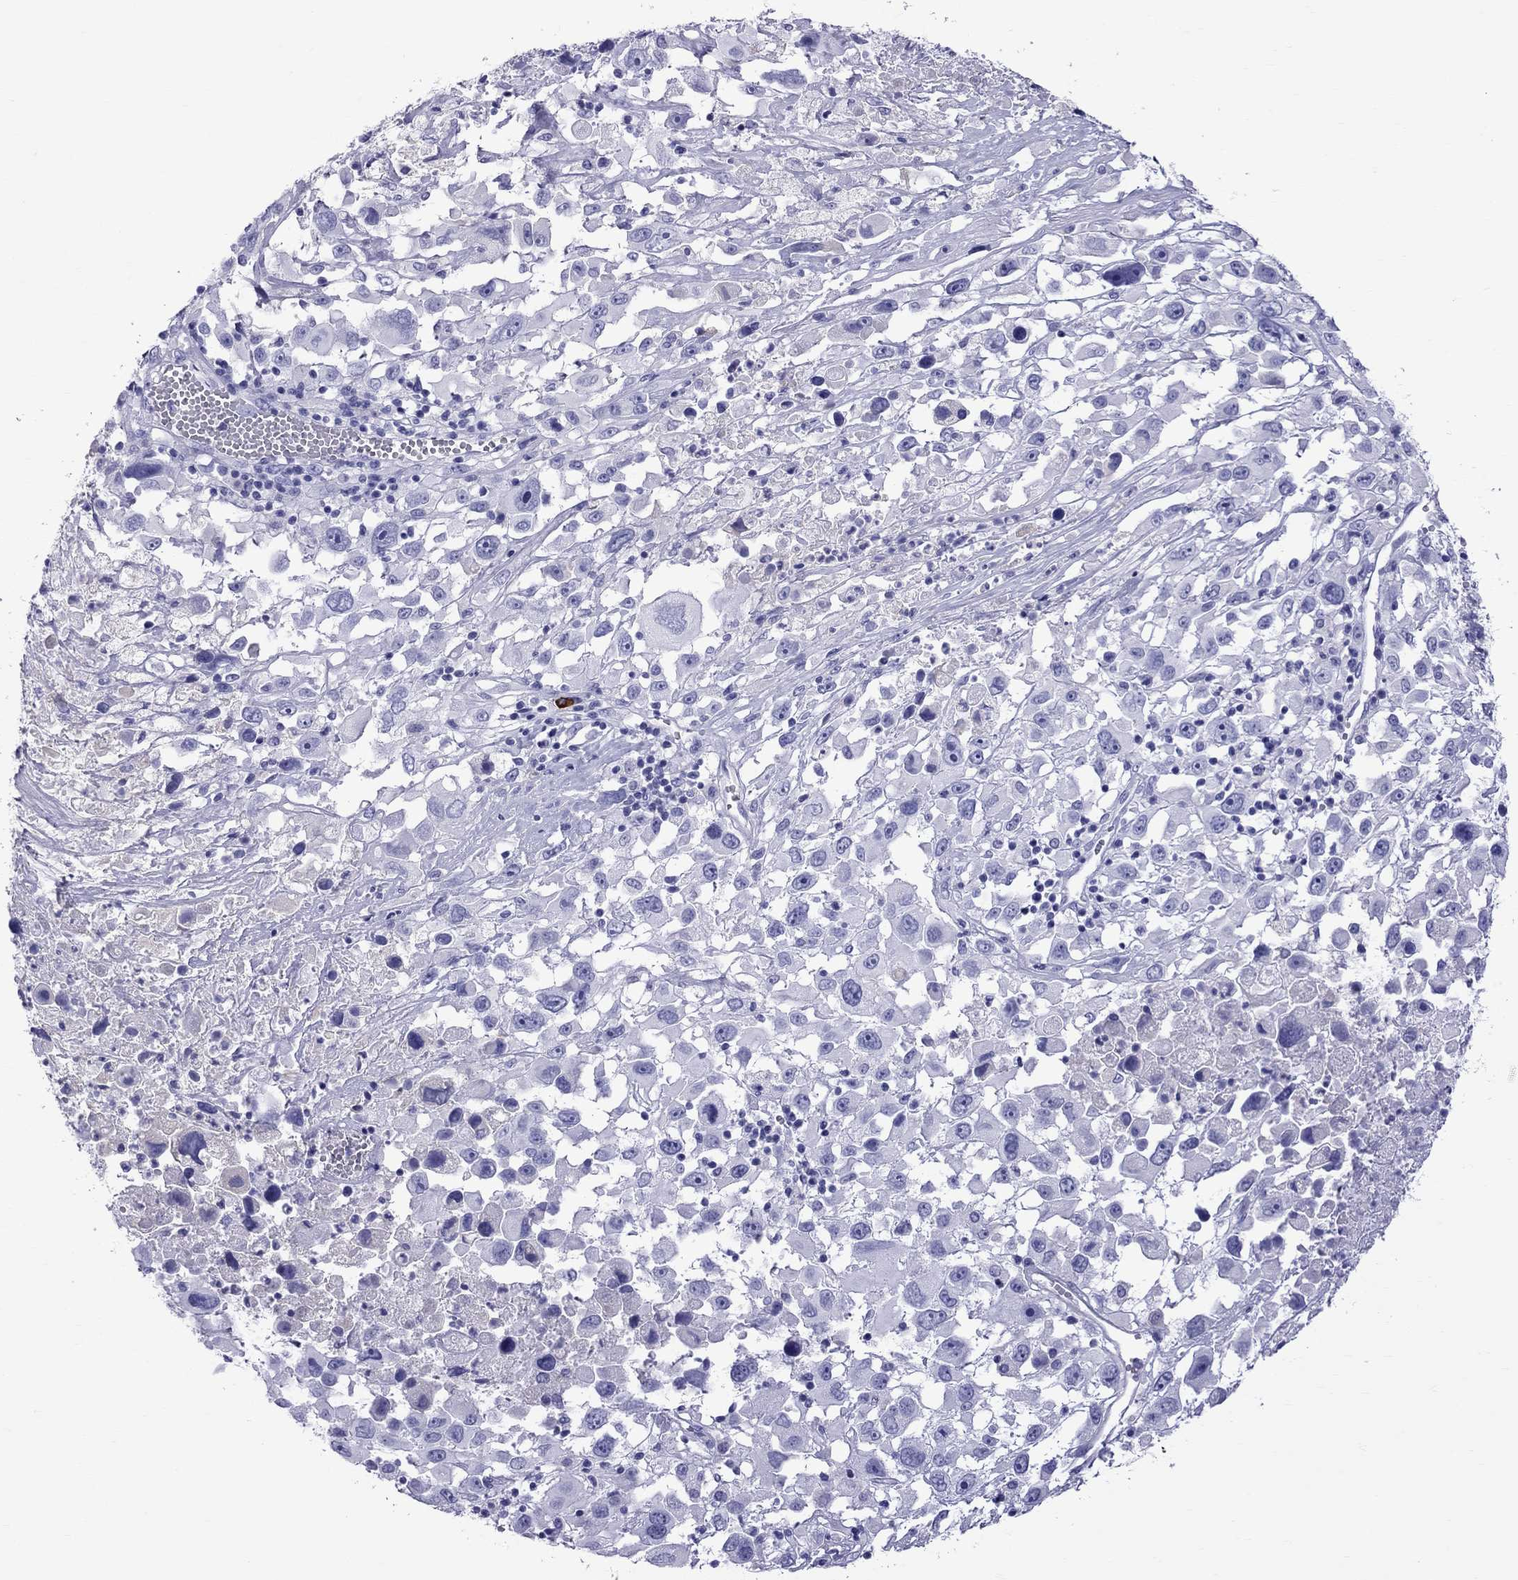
{"staining": {"intensity": "negative", "quantity": "none", "location": "none"}, "tissue": "melanoma", "cell_type": "Tumor cells", "image_type": "cancer", "snomed": [{"axis": "morphology", "description": "Malignant melanoma, Metastatic site"}, {"axis": "topography", "description": "Soft tissue"}], "caption": "This micrograph is of melanoma stained with immunohistochemistry (IHC) to label a protein in brown with the nuclei are counter-stained blue. There is no positivity in tumor cells.", "gene": "SCART1", "patient": {"sex": "male", "age": 50}}